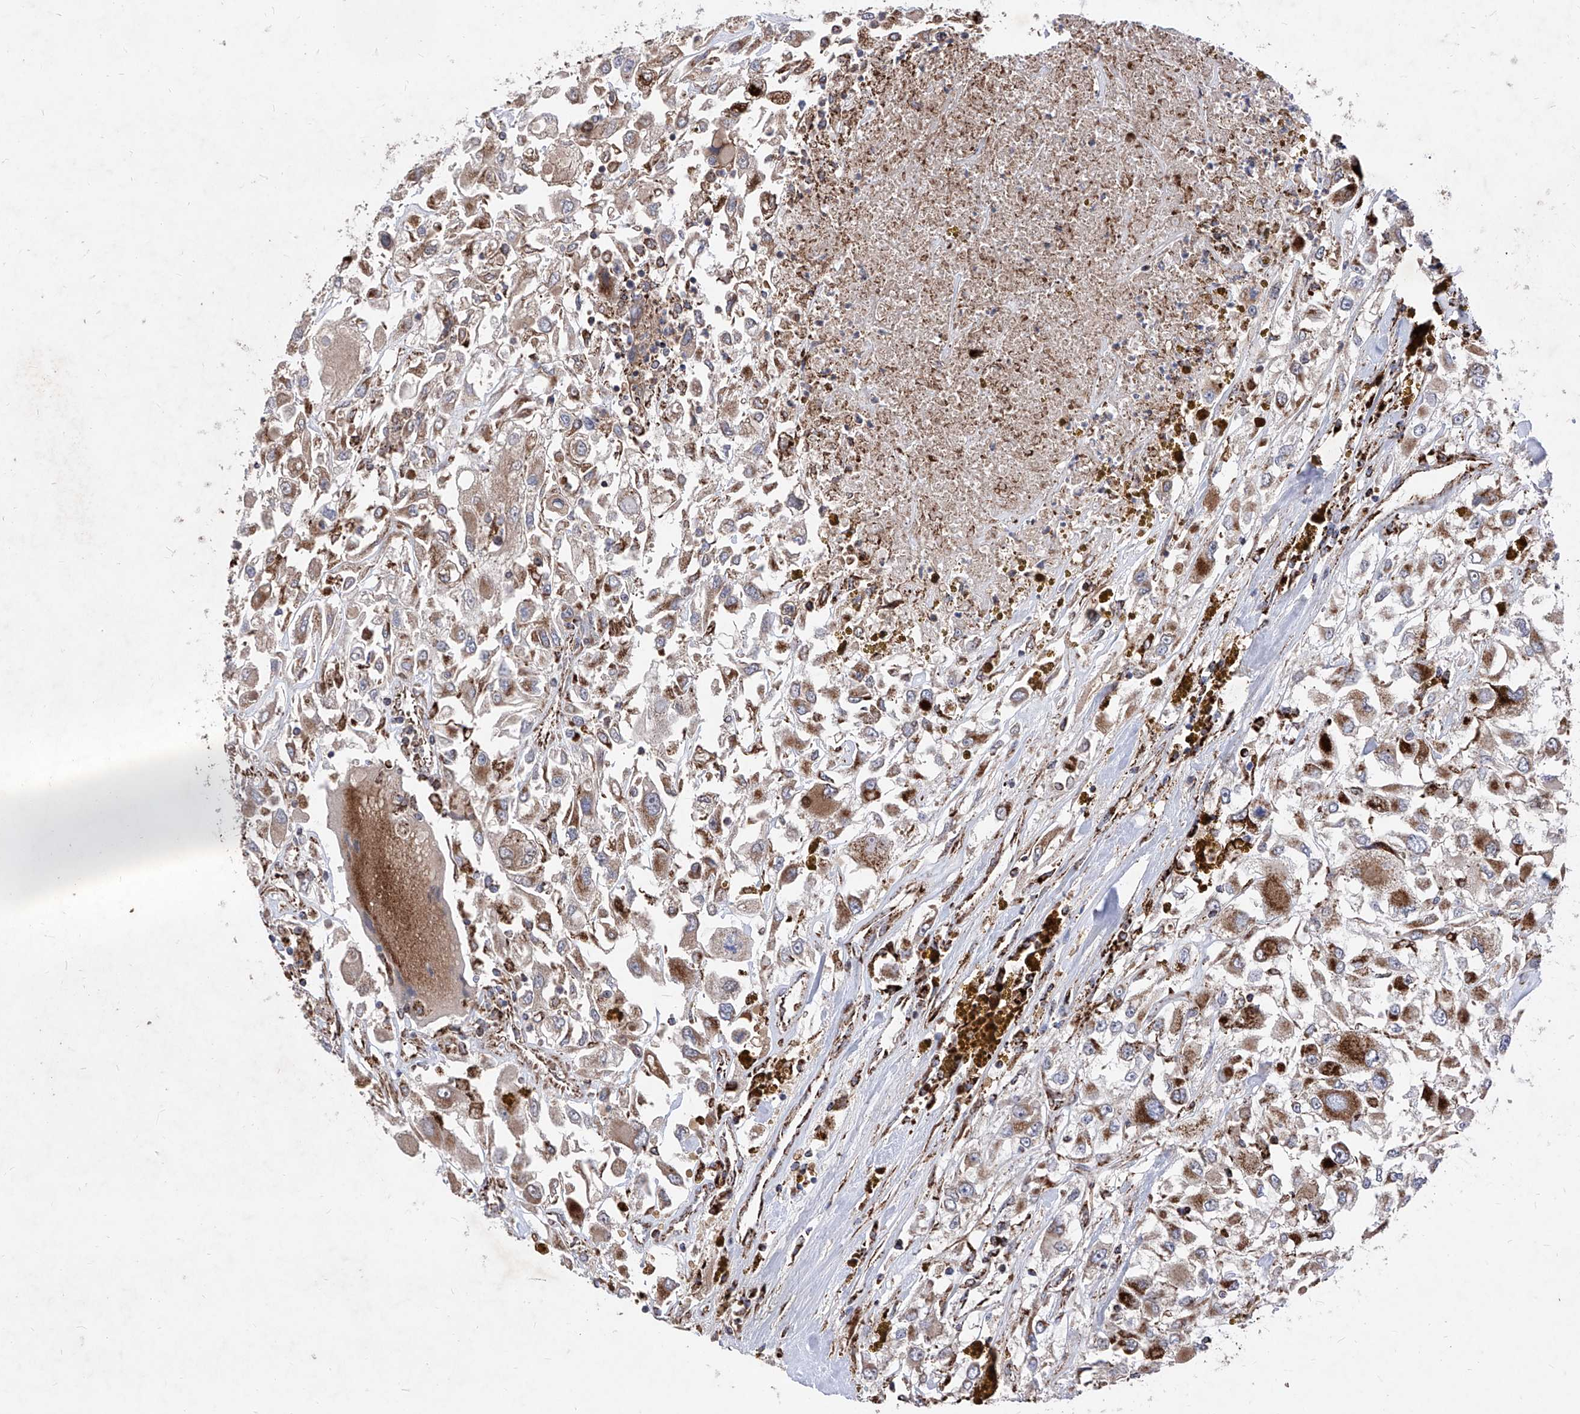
{"staining": {"intensity": "moderate", "quantity": ">75%", "location": "cytoplasmic/membranous"}, "tissue": "renal cancer", "cell_type": "Tumor cells", "image_type": "cancer", "snomed": [{"axis": "morphology", "description": "Adenocarcinoma, NOS"}, {"axis": "topography", "description": "Kidney"}], "caption": "Renal adenocarcinoma stained with a protein marker demonstrates moderate staining in tumor cells.", "gene": "SEMA6A", "patient": {"sex": "female", "age": 52}}